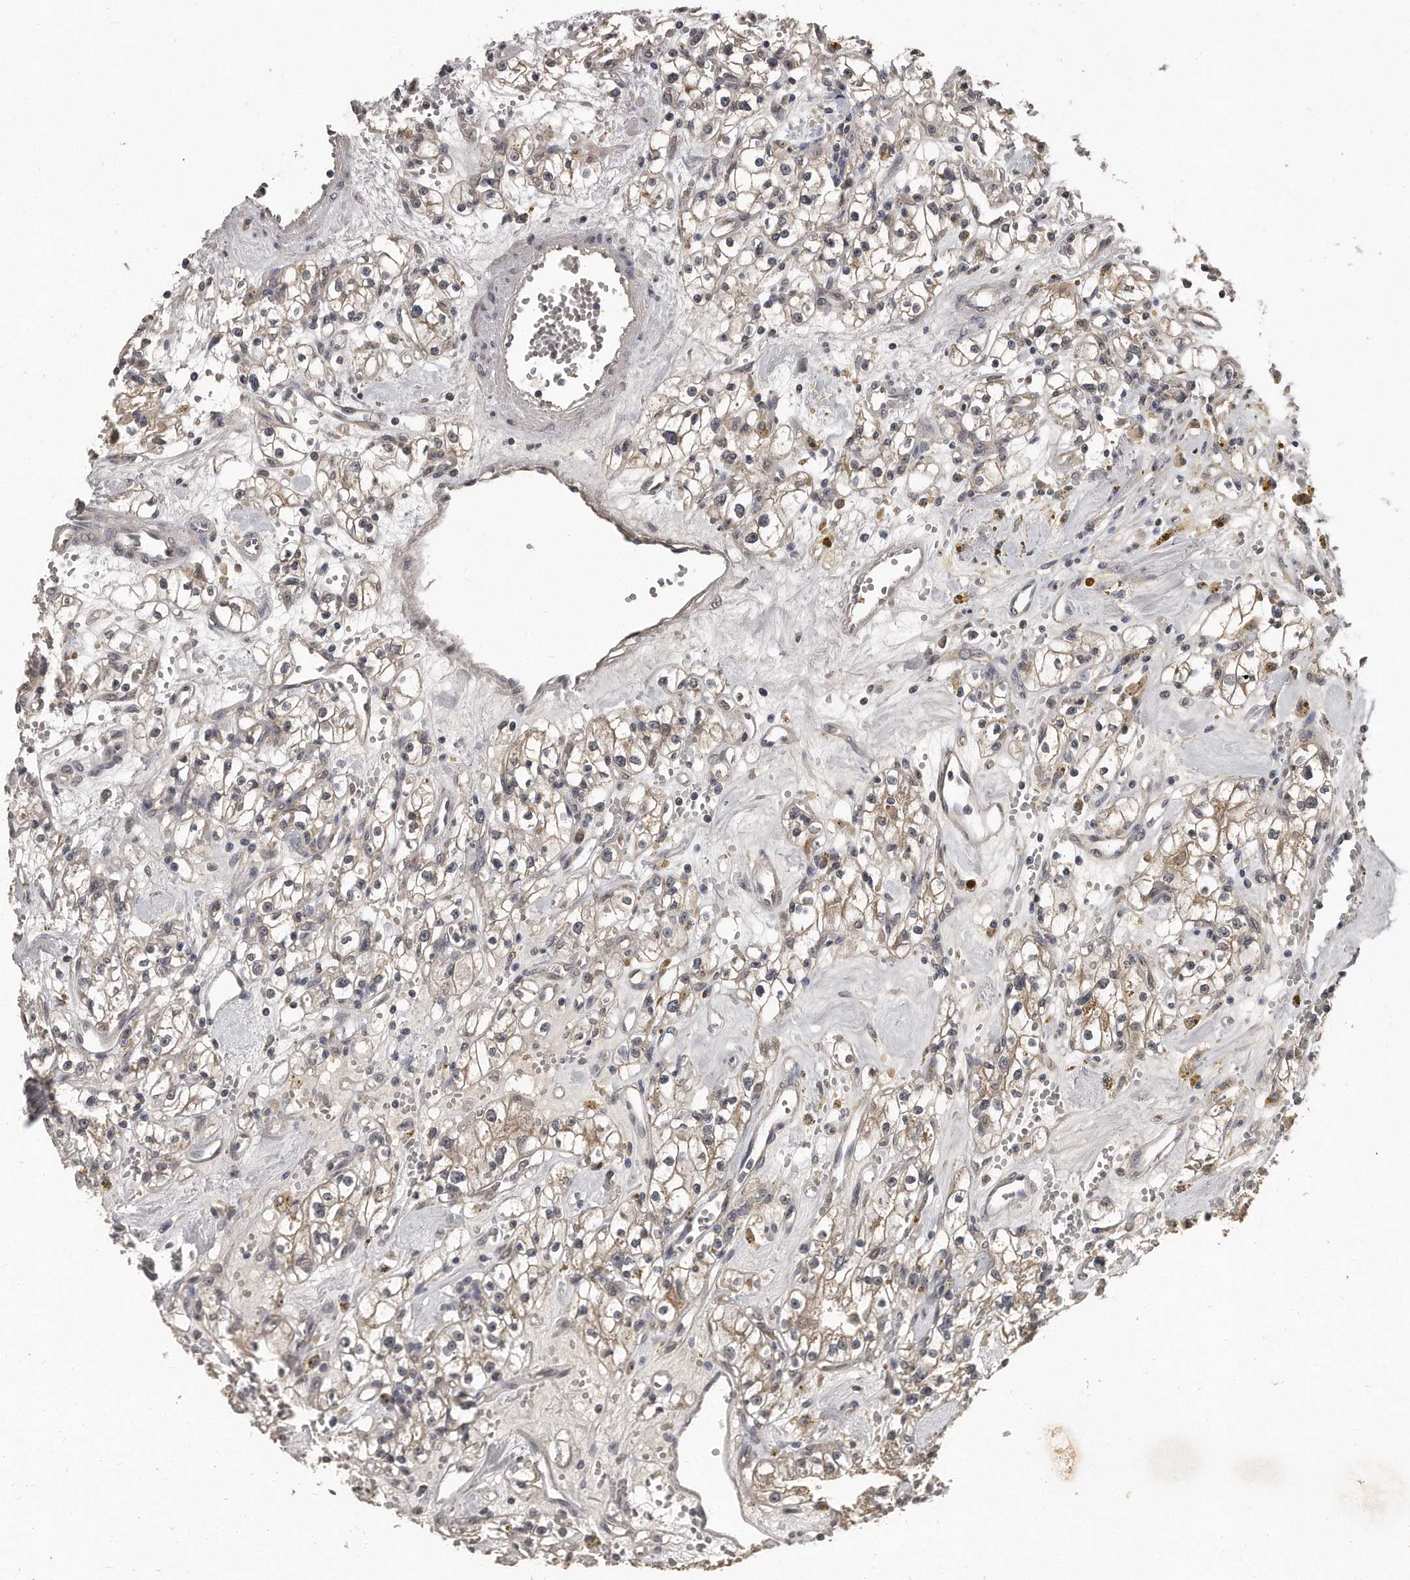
{"staining": {"intensity": "weak", "quantity": "25%-75%", "location": "cytoplasmic/membranous"}, "tissue": "renal cancer", "cell_type": "Tumor cells", "image_type": "cancer", "snomed": [{"axis": "morphology", "description": "Adenocarcinoma, NOS"}, {"axis": "topography", "description": "Kidney"}], "caption": "Brown immunohistochemical staining in renal adenocarcinoma shows weak cytoplasmic/membranous positivity in about 25%-75% of tumor cells.", "gene": "GRB10", "patient": {"sex": "male", "age": 56}}